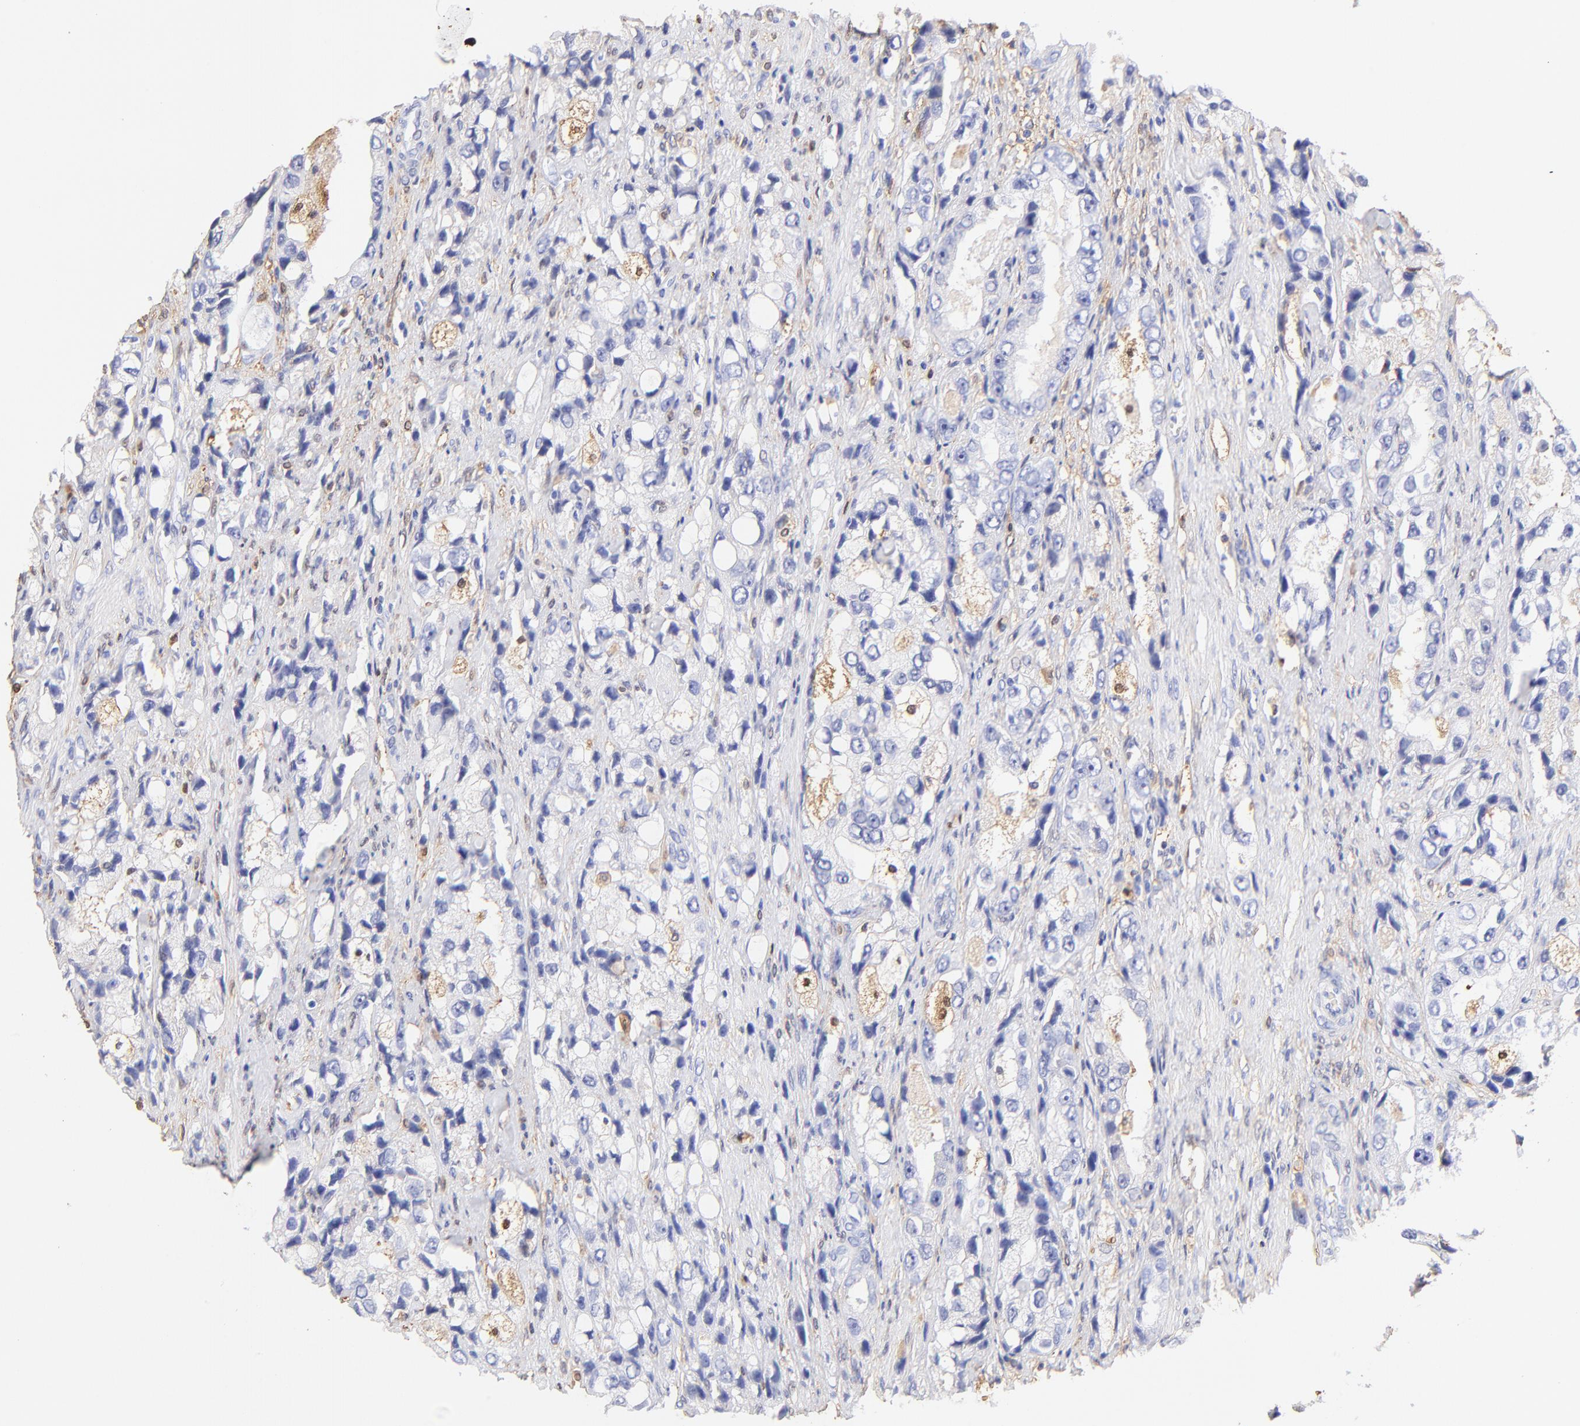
{"staining": {"intensity": "negative", "quantity": "none", "location": "none"}, "tissue": "prostate cancer", "cell_type": "Tumor cells", "image_type": "cancer", "snomed": [{"axis": "morphology", "description": "Adenocarcinoma, High grade"}, {"axis": "topography", "description": "Prostate"}], "caption": "High power microscopy image of an immunohistochemistry (IHC) histopathology image of prostate adenocarcinoma (high-grade), revealing no significant expression in tumor cells. The staining is performed using DAB (3,3'-diaminobenzidine) brown chromogen with nuclei counter-stained in using hematoxylin.", "gene": "ALDH1A1", "patient": {"sex": "male", "age": 63}}